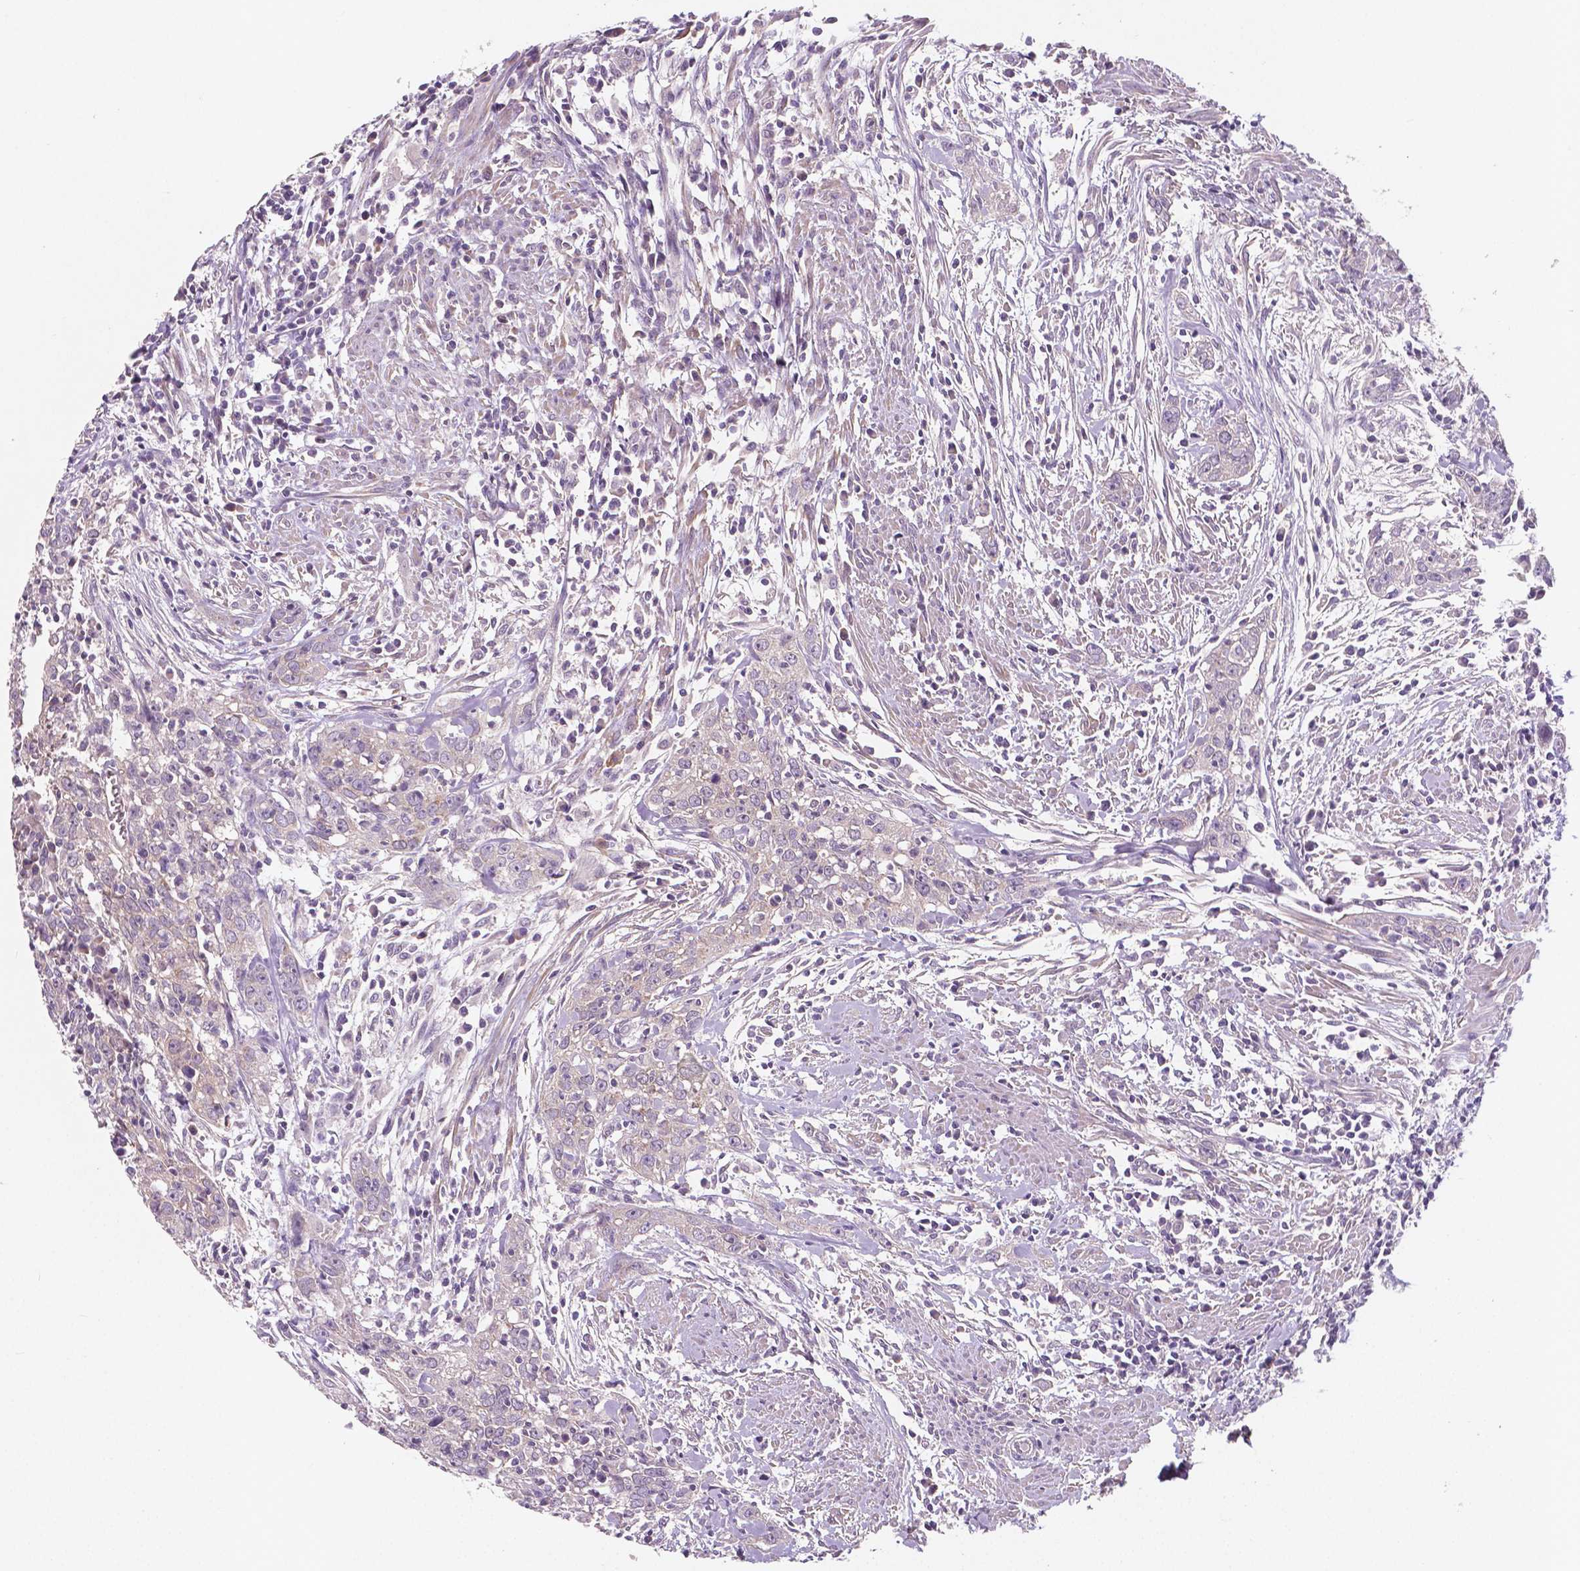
{"staining": {"intensity": "negative", "quantity": "none", "location": "none"}, "tissue": "urothelial cancer", "cell_type": "Tumor cells", "image_type": "cancer", "snomed": [{"axis": "morphology", "description": "Urothelial carcinoma, High grade"}, {"axis": "topography", "description": "Urinary bladder"}], "caption": "Histopathology image shows no protein staining in tumor cells of high-grade urothelial carcinoma tissue.", "gene": "LSM14B", "patient": {"sex": "male", "age": 83}}